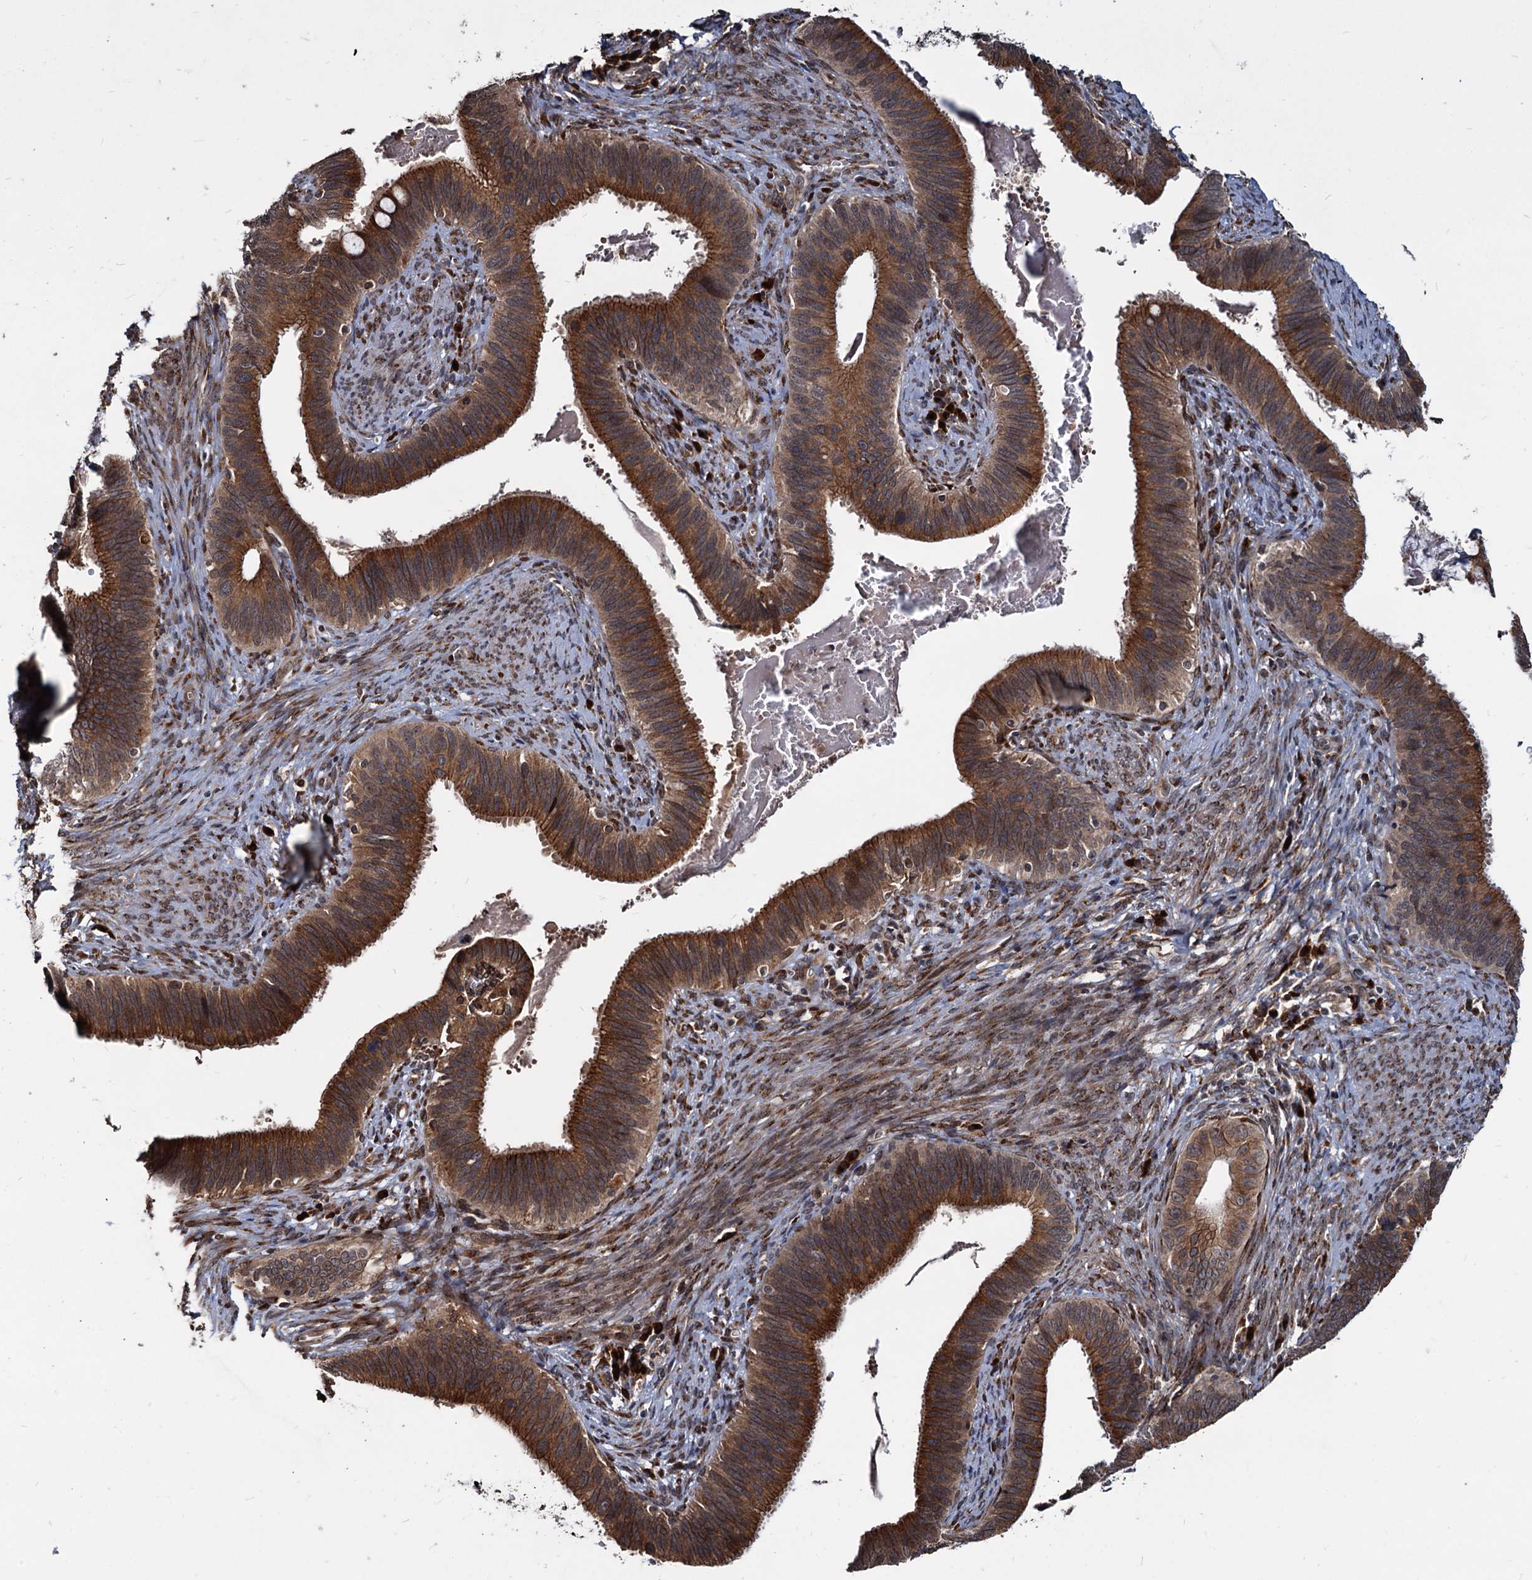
{"staining": {"intensity": "strong", "quantity": ">75%", "location": "cytoplasmic/membranous"}, "tissue": "cervical cancer", "cell_type": "Tumor cells", "image_type": "cancer", "snomed": [{"axis": "morphology", "description": "Adenocarcinoma, NOS"}, {"axis": "topography", "description": "Cervix"}], "caption": "A photomicrograph of human cervical cancer (adenocarcinoma) stained for a protein demonstrates strong cytoplasmic/membranous brown staining in tumor cells.", "gene": "SAAL1", "patient": {"sex": "female", "age": 42}}